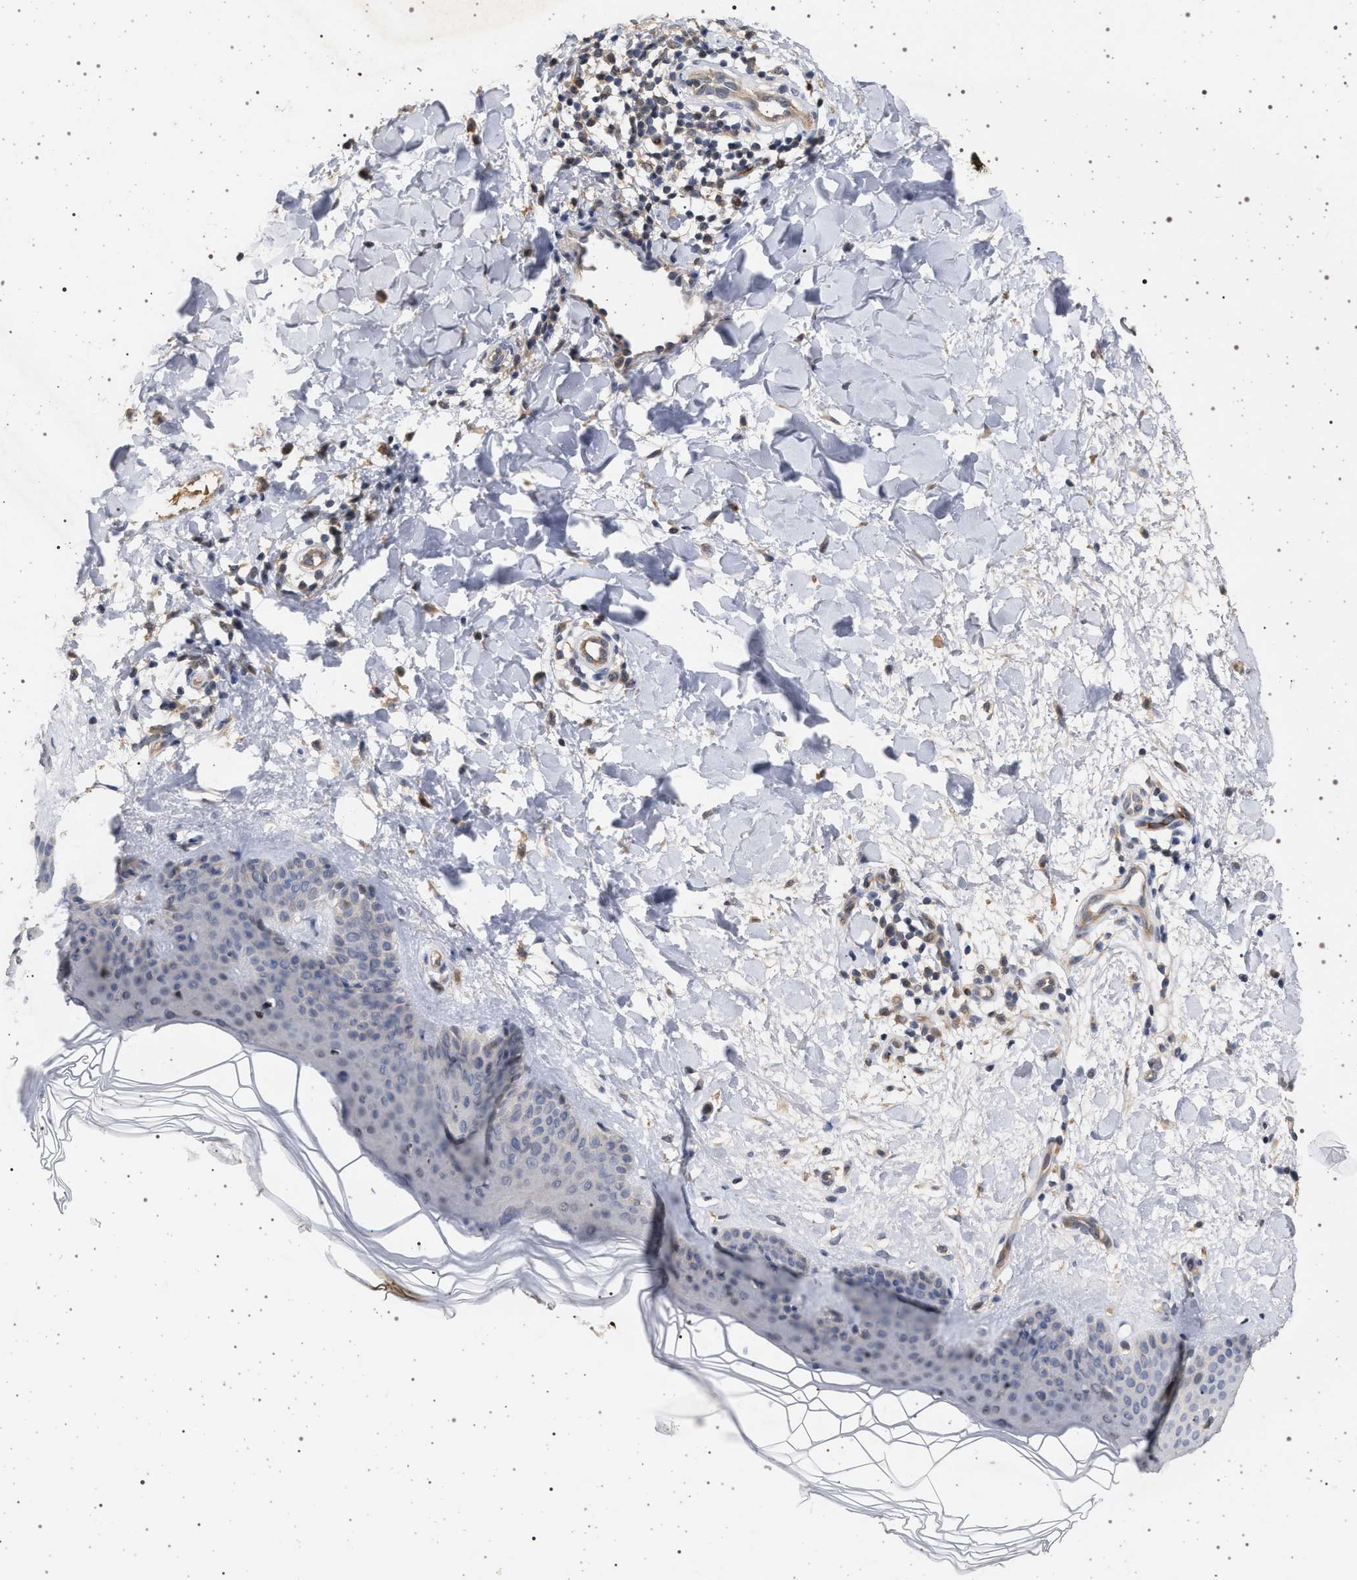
{"staining": {"intensity": "moderate", "quantity": ">75%", "location": "nuclear"}, "tissue": "skin", "cell_type": "Fibroblasts", "image_type": "normal", "snomed": [{"axis": "morphology", "description": "Normal tissue, NOS"}, {"axis": "morphology", "description": "Malignant melanoma, Metastatic site"}, {"axis": "topography", "description": "Skin"}], "caption": "This micrograph shows normal skin stained with IHC to label a protein in brown. The nuclear of fibroblasts show moderate positivity for the protein. Nuclei are counter-stained blue.", "gene": "RBM48", "patient": {"sex": "male", "age": 41}}